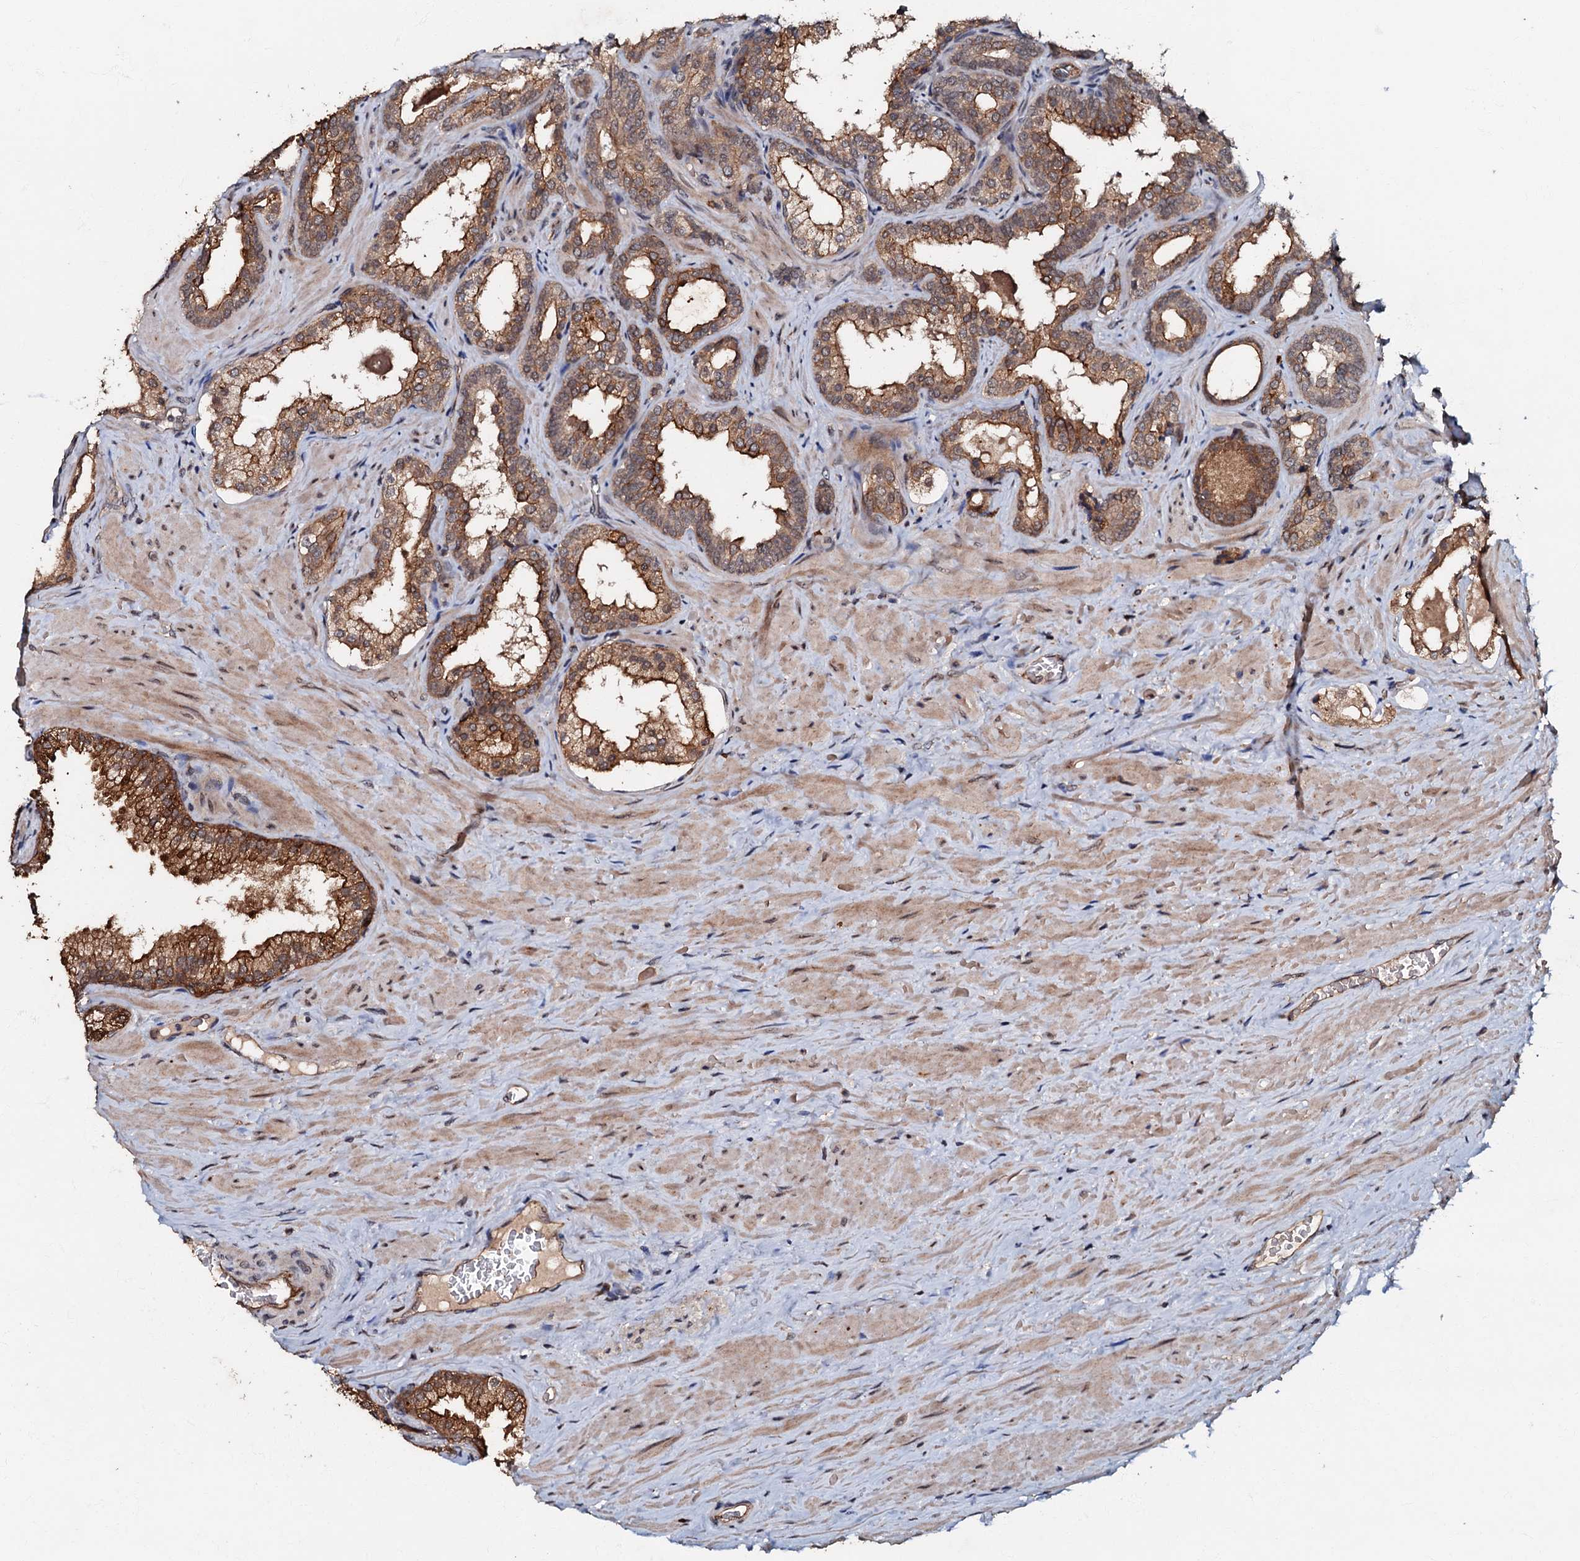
{"staining": {"intensity": "moderate", "quantity": ">75%", "location": "cytoplasmic/membranous"}, "tissue": "prostate cancer", "cell_type": "Tumor cells", "image_type": "cancer", "snomed": [{"axis": "morphology", "description": "Adenocarcinoma, High grade"}, {"axis": "topography", "description": "Prostate"}], "caption": "Immunohistochemical staining of prostate cancer reveals moderate cytoplasmic/membranous protein expression in approximately >75% of tumor cells.", "gene": "MANSC4", "patient": {"sex": "male", "age": 64}}